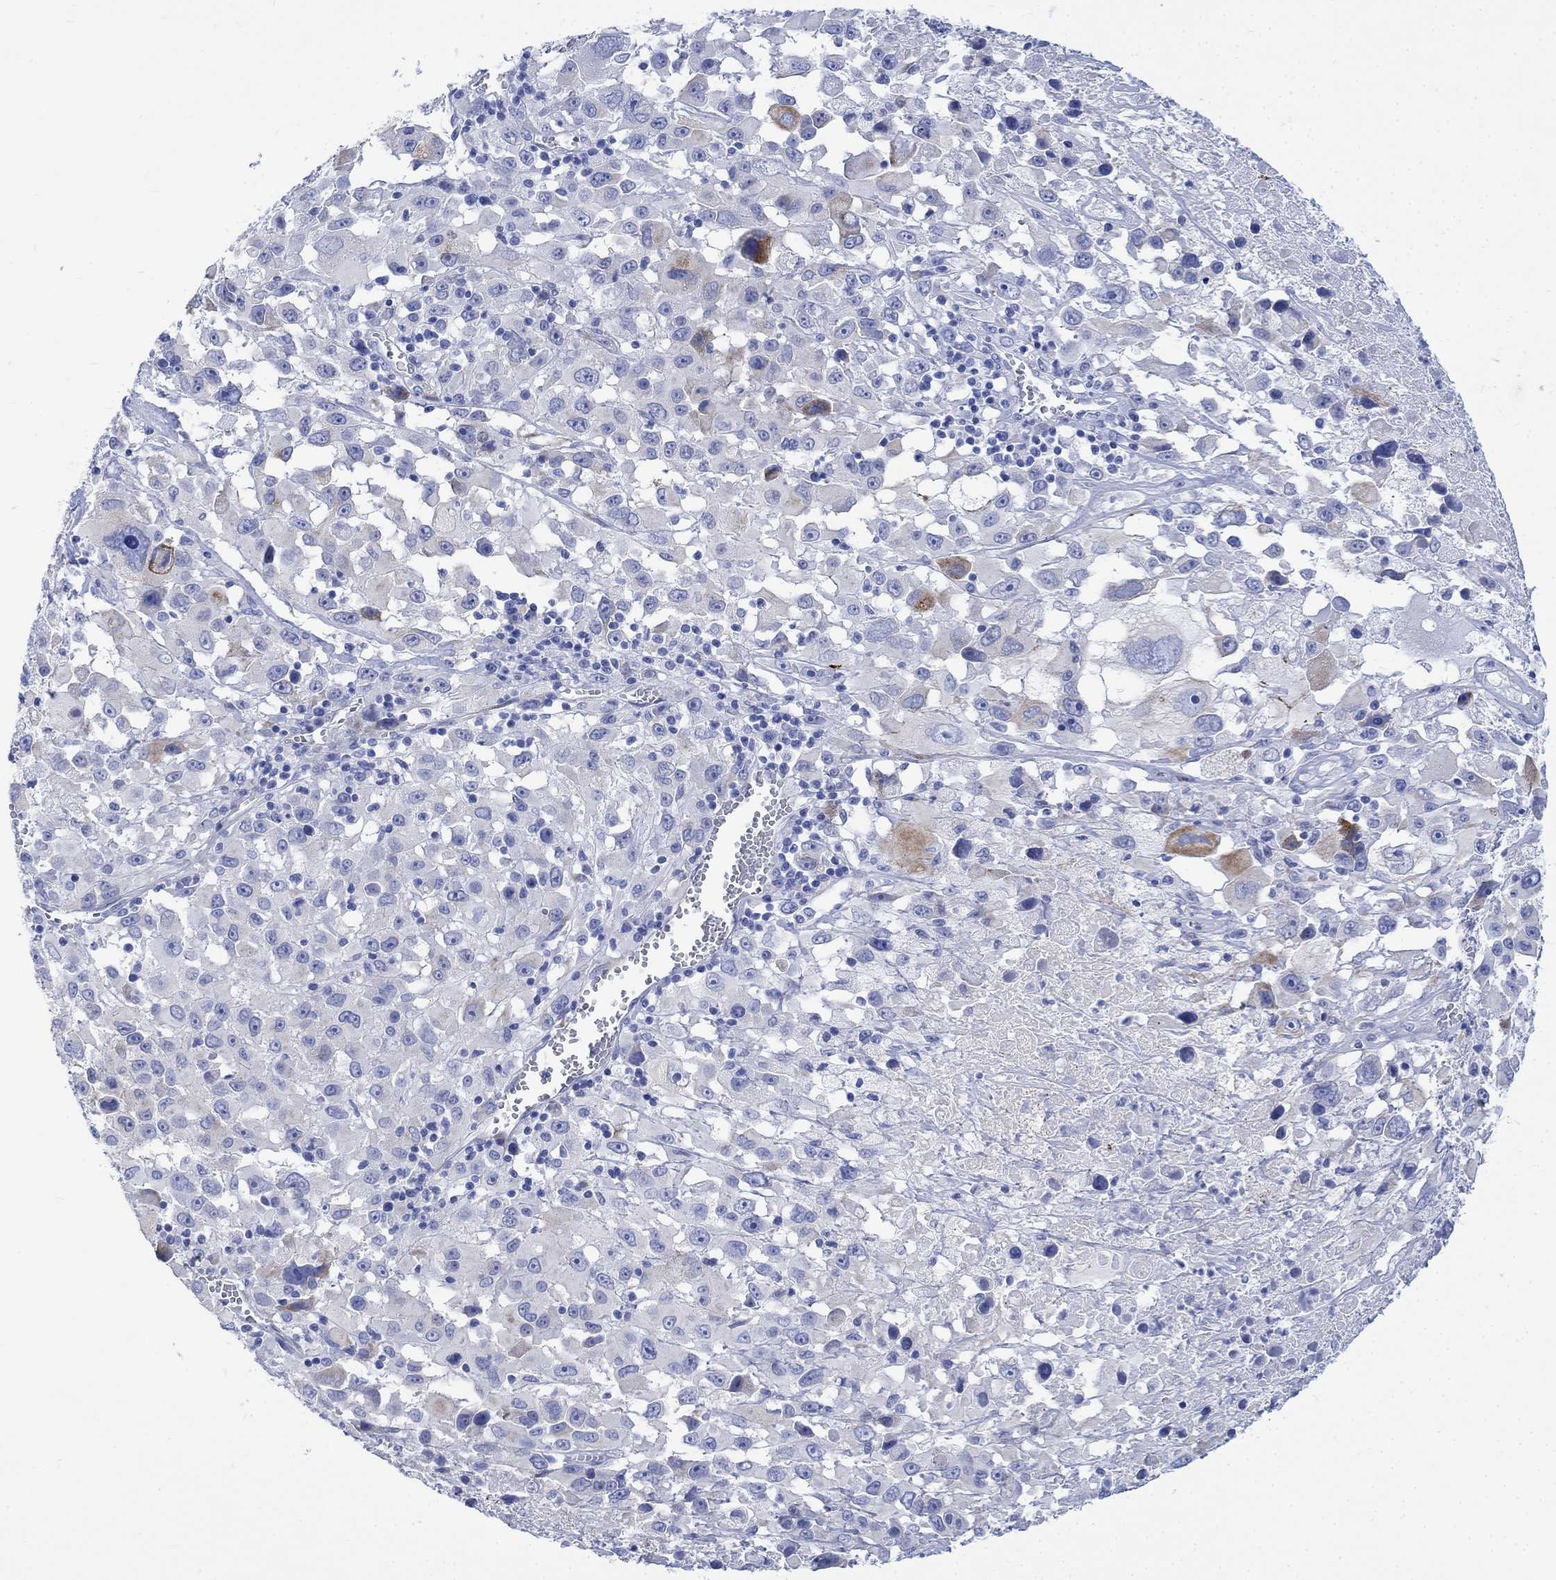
{"staining": {"intensity": "moderate", "quantity": "<25%", "location": "cytoplasmic/membranous"}, "tissue": "melanoma", "cell_type": "Tumor cells", "image_type": "cancer", "snomed": [{"axis": "morphology", "description": "Malignant melanoma, Metastatic site"}, {"axis": "topography", "description": "Lymph node"}], "caption": "Melanoma stained with immunohistochemistry exhibits moderate cytoplasmic/membranous positivity in about <25% of tumor cells.", "gene": "MYL1", "patient": {"sex": "male", "age": 50}}